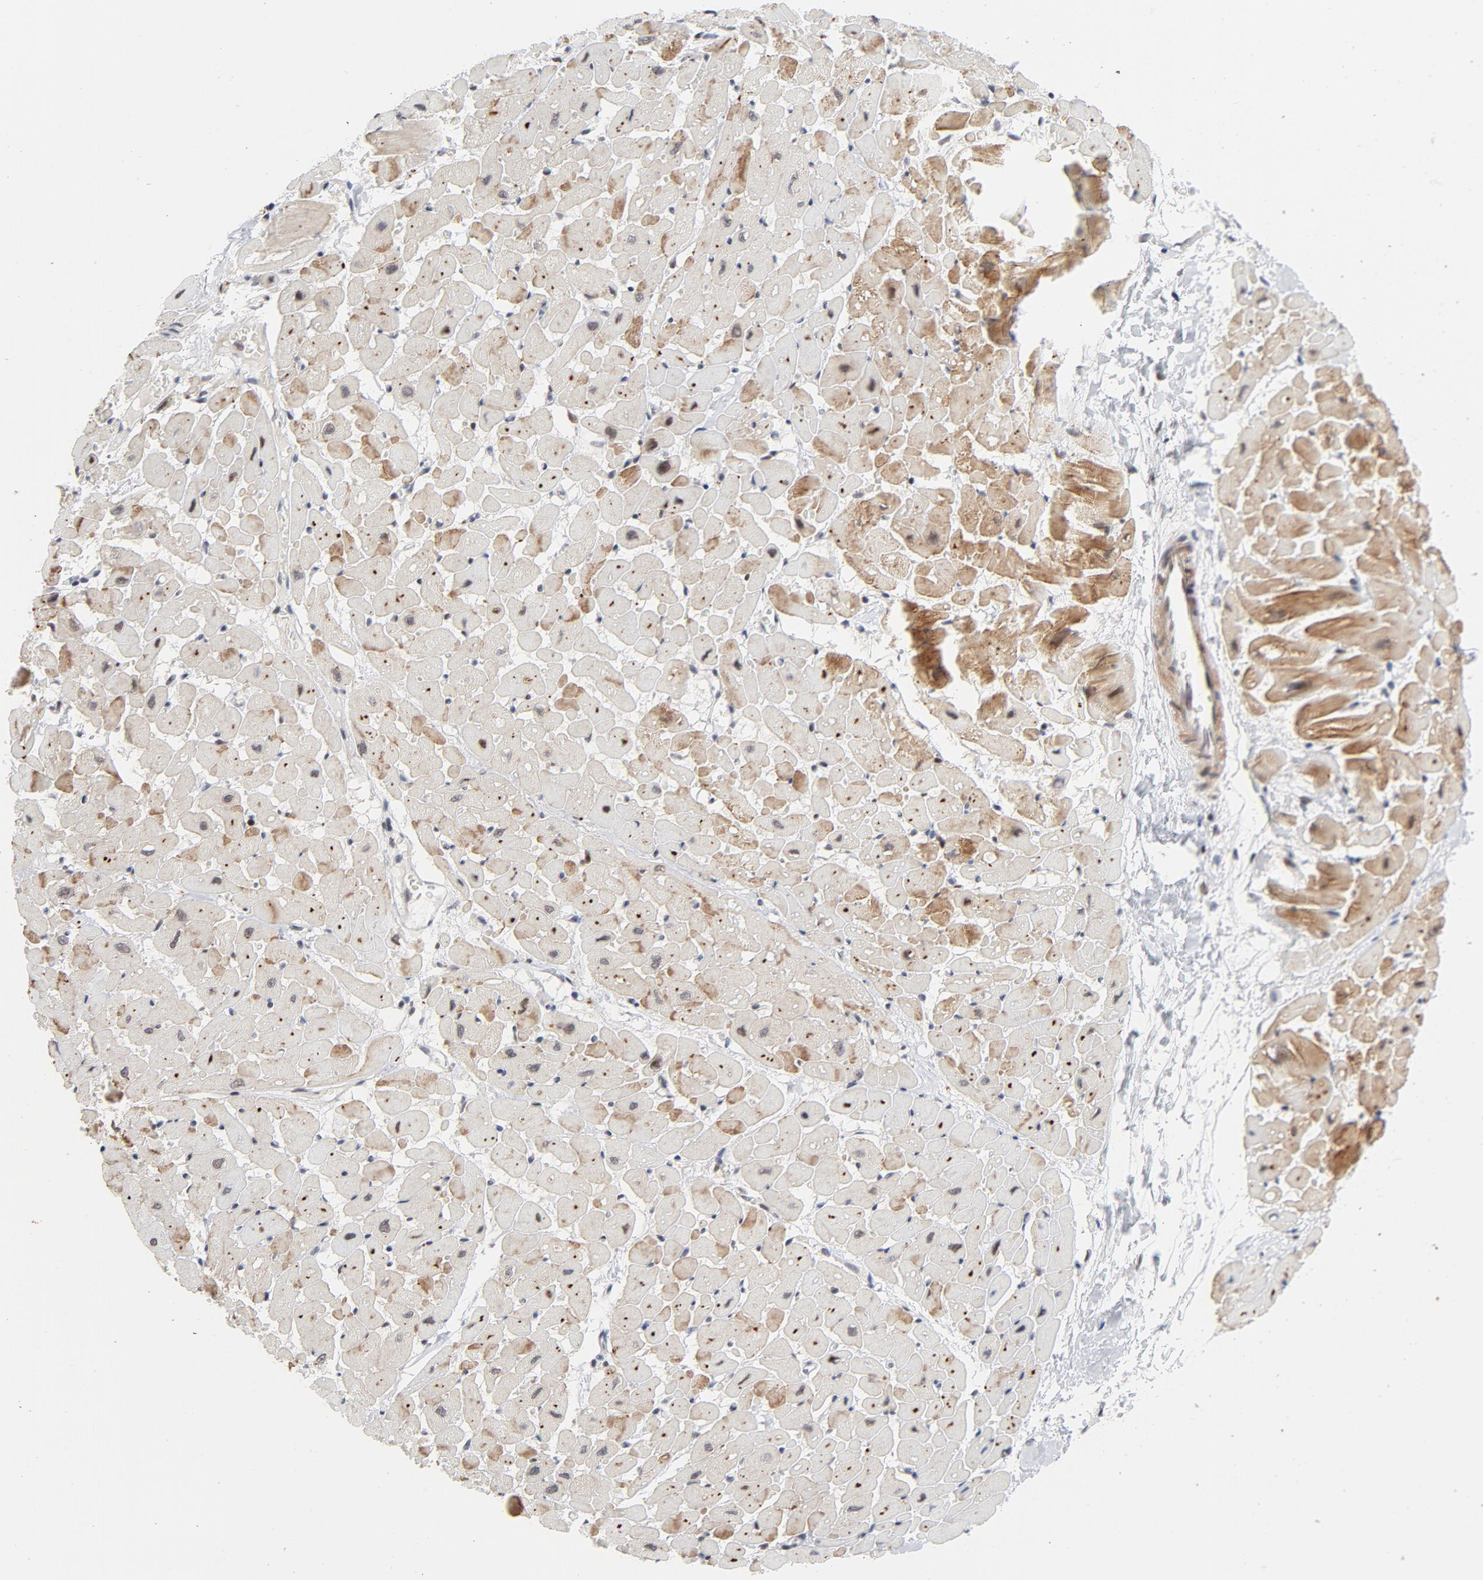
{"staining": {"intensity": "moderate", "quantity": "25%-75%", "location": "cytoplasmic/membranous,nuclear"}, "tissue": "heart muscle", "cell_type": "Cardiomyocytes", "image_type": "normal", "snomed": [{"axis": "morphology", "description": "Normal tissue, NOS"}, {"axis": "topography", "description": "Heart"}], "caption": "Brown immunohistochemical staining in normal heart muscle displays moderate cytoplasmic/membranous,nuclear positivity in about 25%-75% of cardiomyocytes. Immunohistochemistry stains the protein of interest in brown and the nuclei are stained blue.", "gene": "NFIC", "patient": {"sex": "male", "age": 45}}